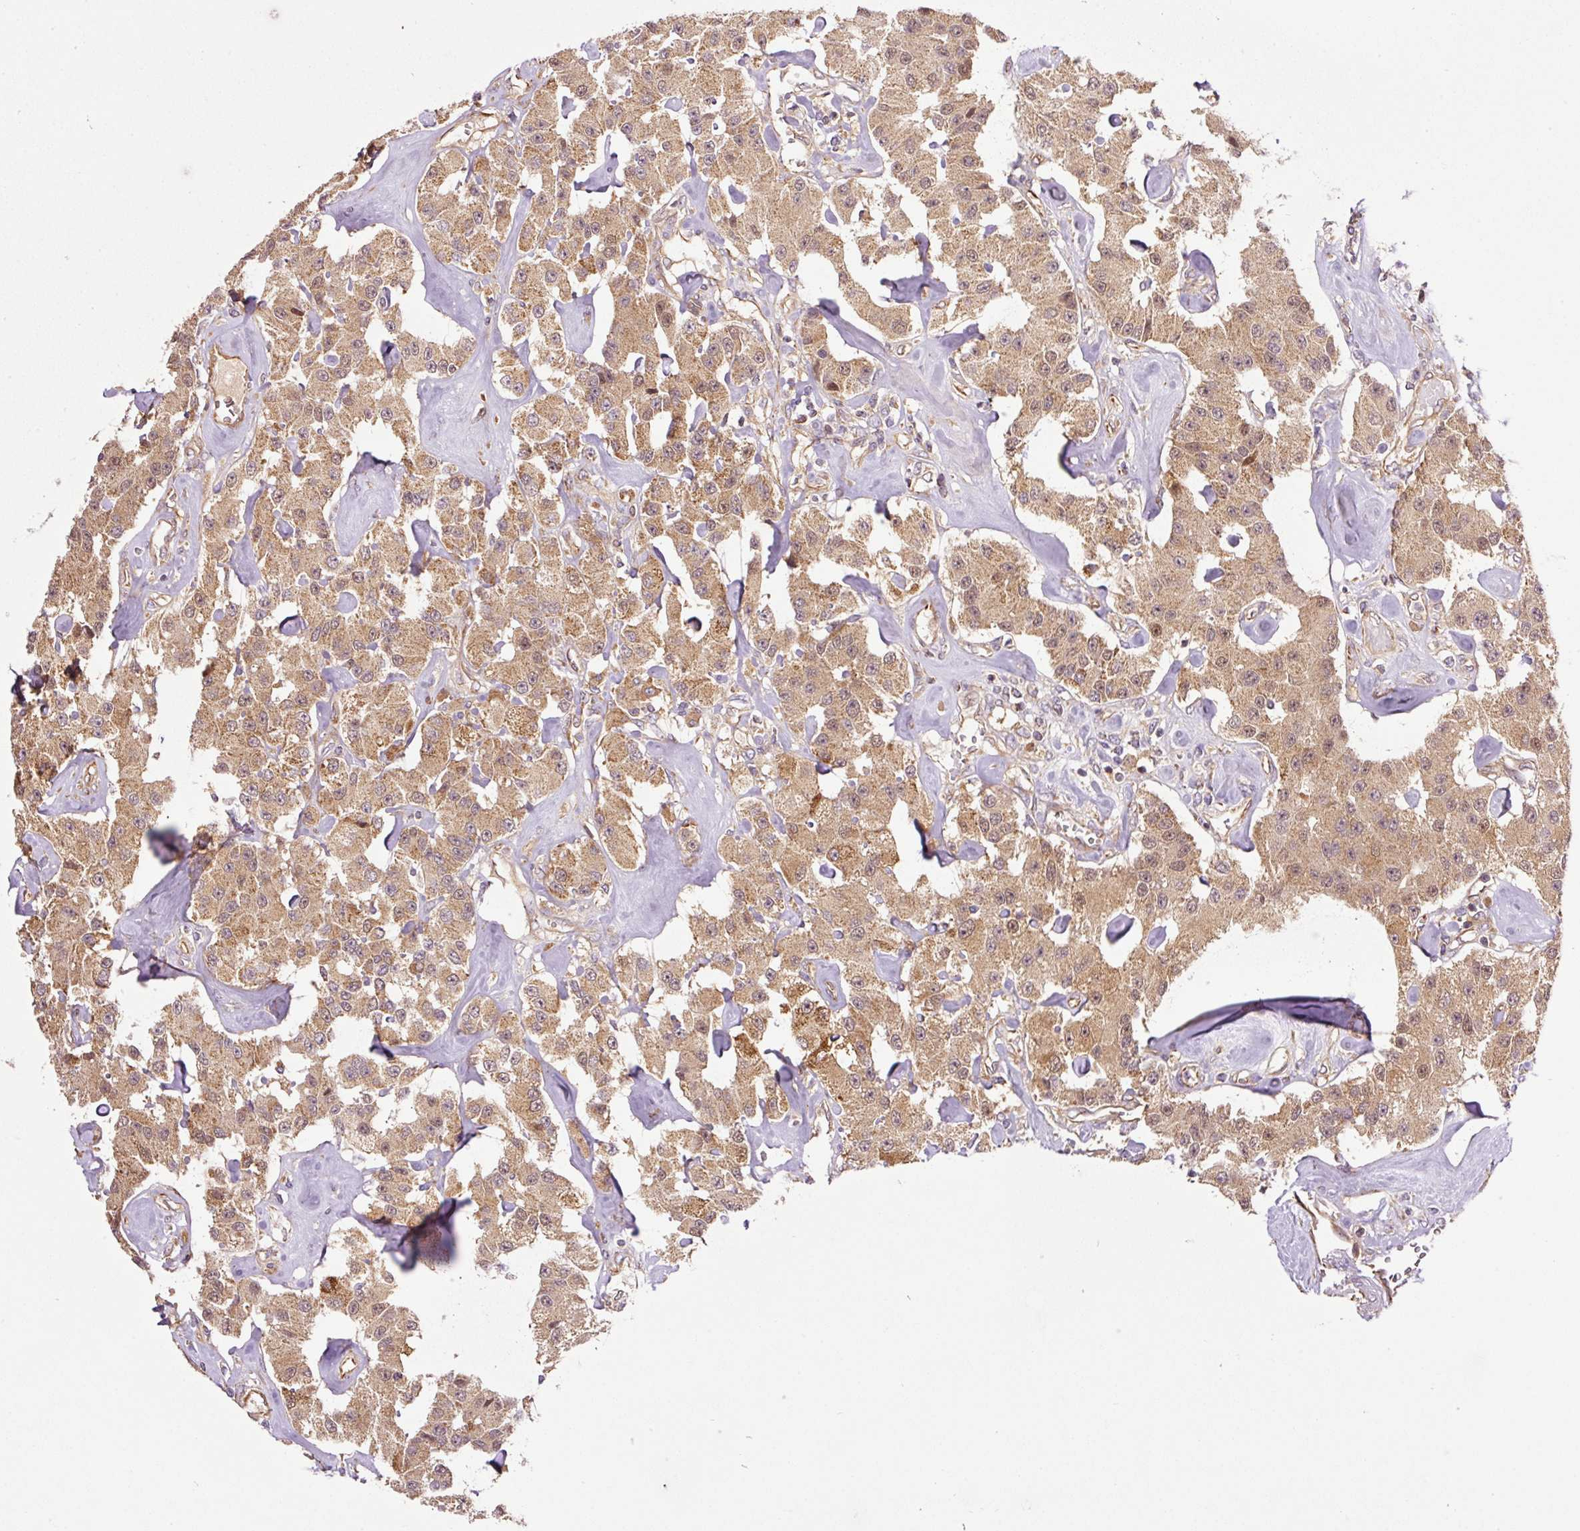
{"staining": {"intensity": "moderate", "quantity": ">75%", "location": "cytoplasmic/membranous,nuclear"}, "tissue": "carcinoid", "cell_type": "Tumor cells", "image_type": "cancer", "snomed": [{"axis": "morphology", "description": "Carcinoid, malignant, NOS"}, {"axis": "topography", "description": "Pancreas"}], "caption": "Protein expression analysis of malignant carcinoid reveals moderate cytoplasmic/membranous and nuclear expression in approximately >75% of tumor cells.", "gene": "PCK2", "patient": {"sex": "male", "age": 41}}